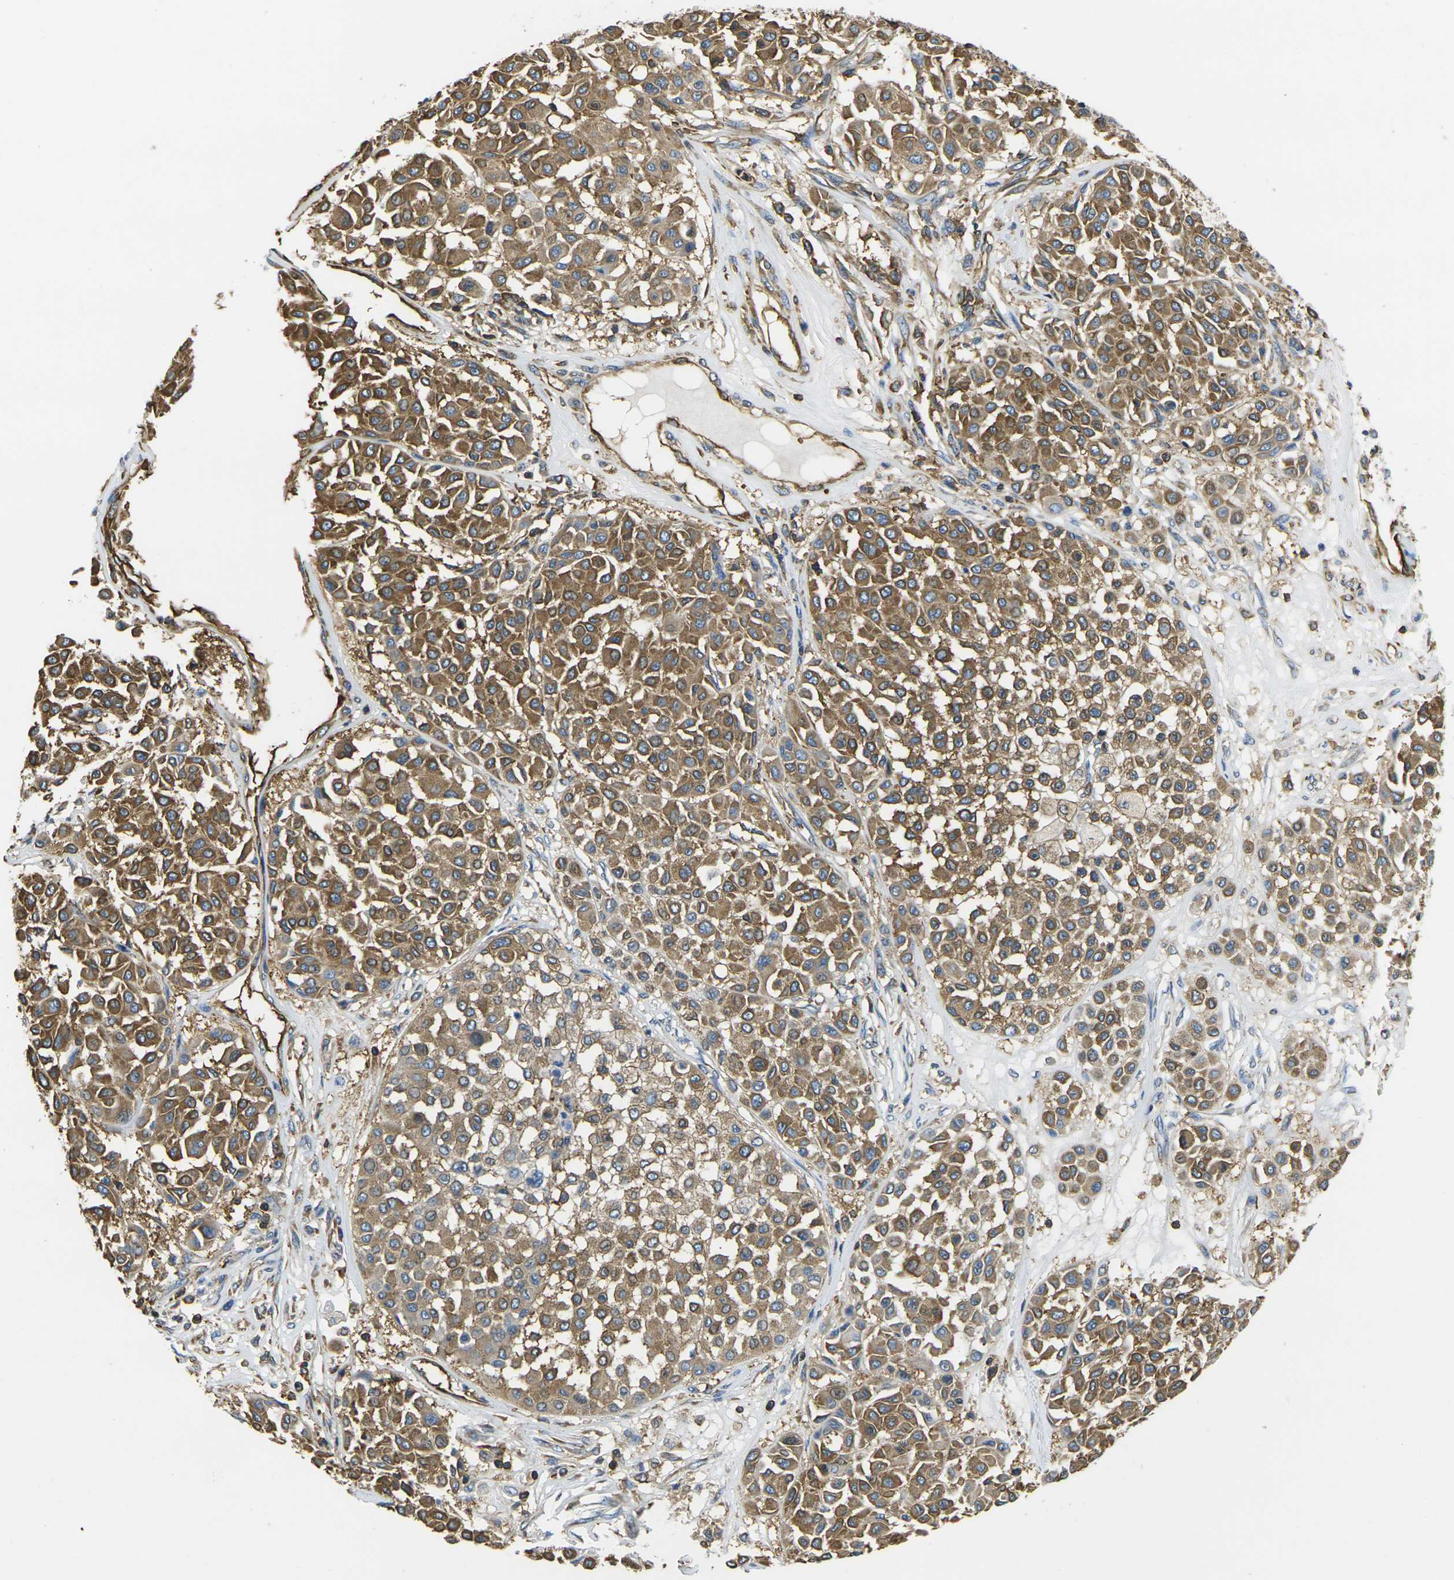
{"staining": {"intensity": "moderate", "quantity": ">75%", "location": "cytoplasmic/membranous"}, "tissue": "melanoma", "cell_type": "Tumor cells", "image_type": "cancer", "snomed": [{"axis": "morphology", "description": "Malignant melanoma, Metastatic site"}, {"axis": "topography", "description": "Soft tissue"}], "caption": "Immunohistochemical staining of malignant melanoma (metastatic site) demonstrates medium levels of moderate cytoplasmic/membranous protein positivity in about >75% of tumor cells.", "gene": "FAM110D", "patient": {"sex": "male", "age": 41}}